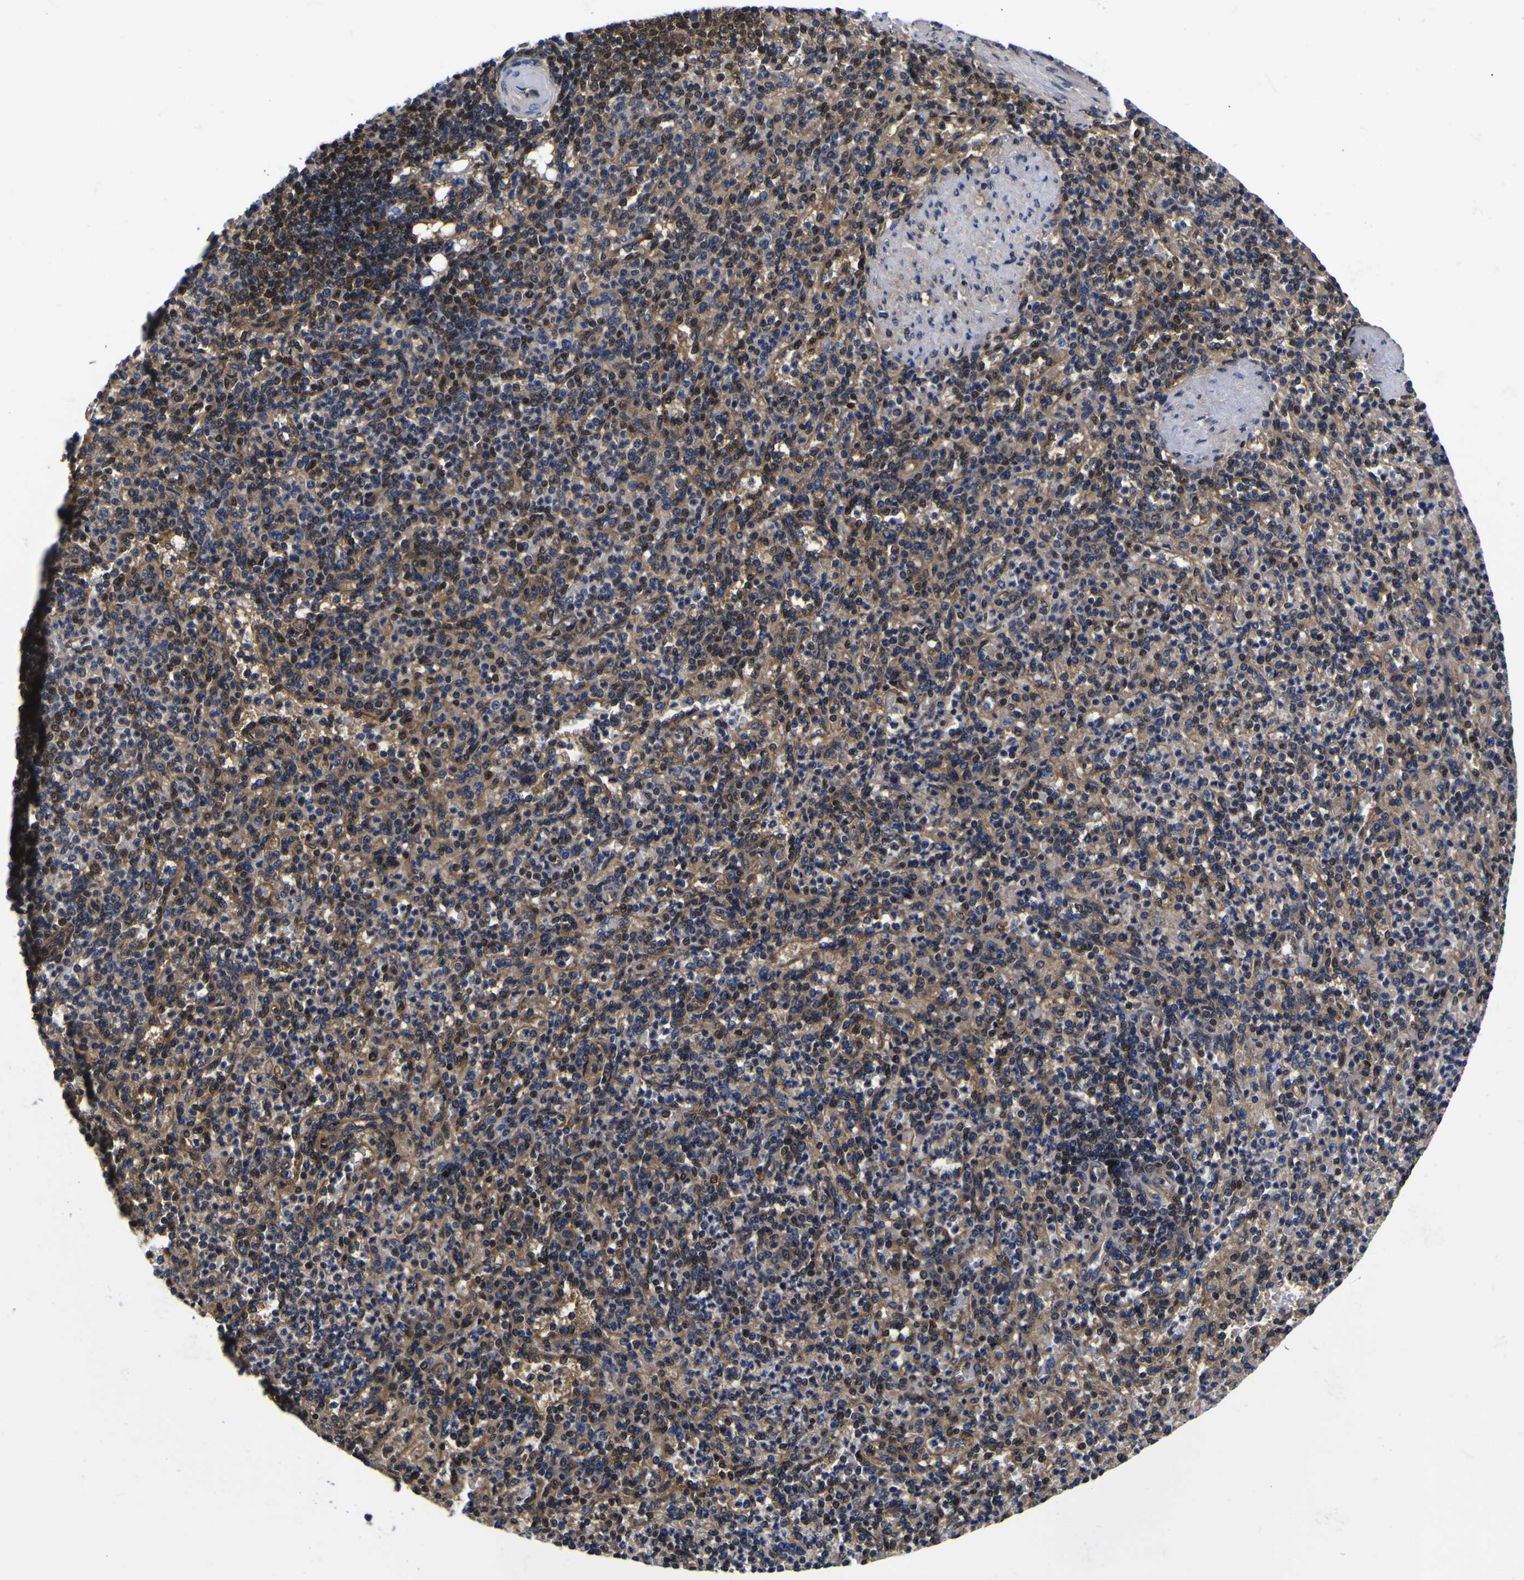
{"staining": {"intensity": "moderate", "quantity": "25%-75%", "location": "cytoplasmic/membranous"}, "tissue": "spleen", "cell_type": "Cells in red pulp", "image_type": "normal", "snomed": [{"axis": "morphology", "description": "Normal tissue, NOS"}, {"axis": "topography", "description": "Spleen"}], "caption": "This is an image of immunohistochemistry staining of normal spleen, which shows moderate positivity in the cytoplasmic/membranous of cells in red pulp.", "gene": "FAM110B", "patient": {"sex": "female", "age": 74}}